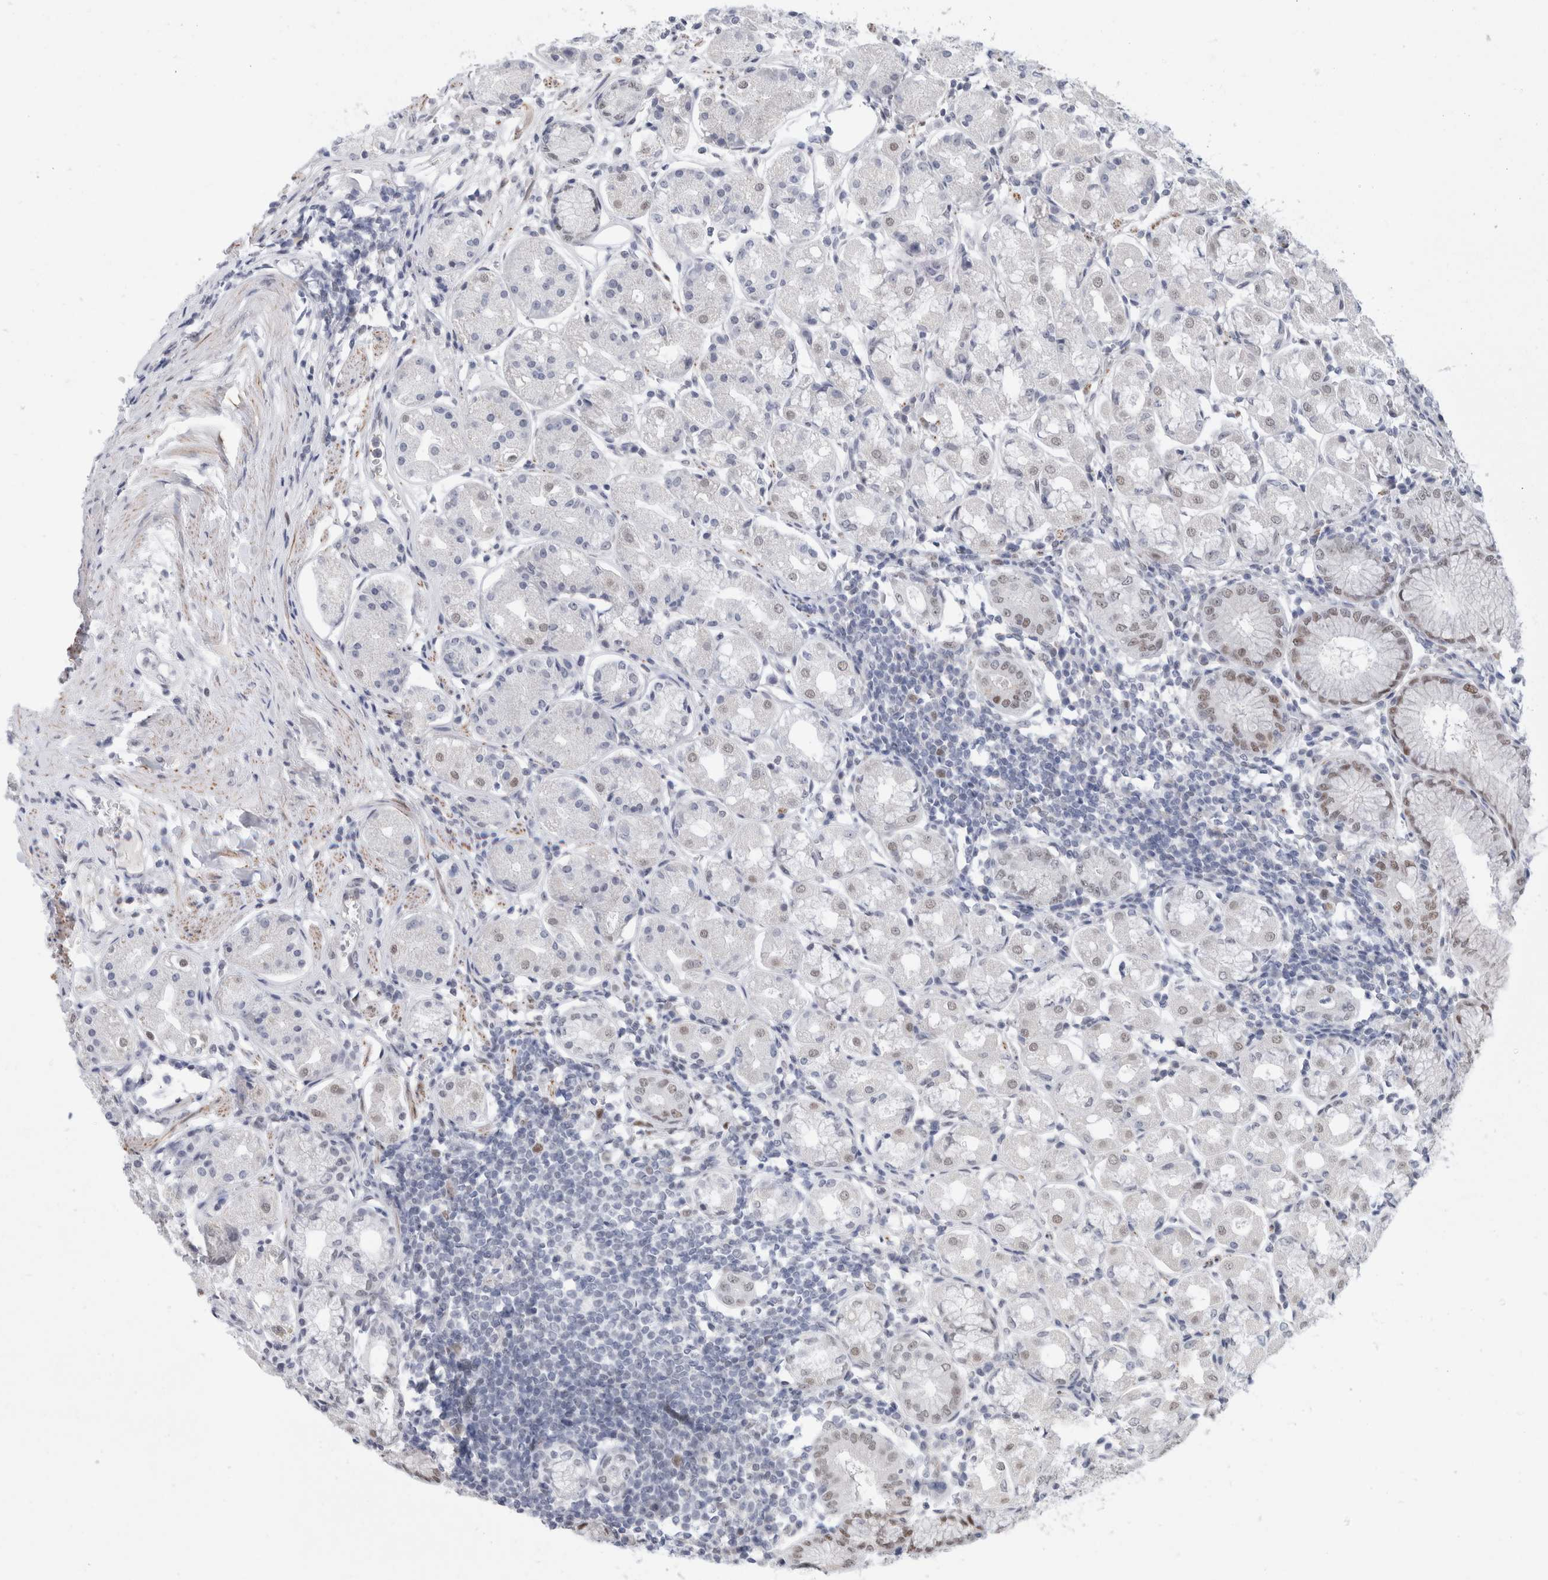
{"staining": {"intensity": "moderate", "quantity": "<25%", "location": "nuclear"}, "tissue": "stomach", "cell_type": "Glandular cells", "image_type": "normal", "snomed": [{"axis": "morphology", "description": "Normal tissue, NOS"}, {"axis": "topography", "description": "Stomach, lower"}], "caption": "Human stomach stained with a brown dye reveals moderate nuclear positive staining in about <25% of glandular cells.", "gene": "KNL1", "patient": {"sex": "female", "age": 56}}